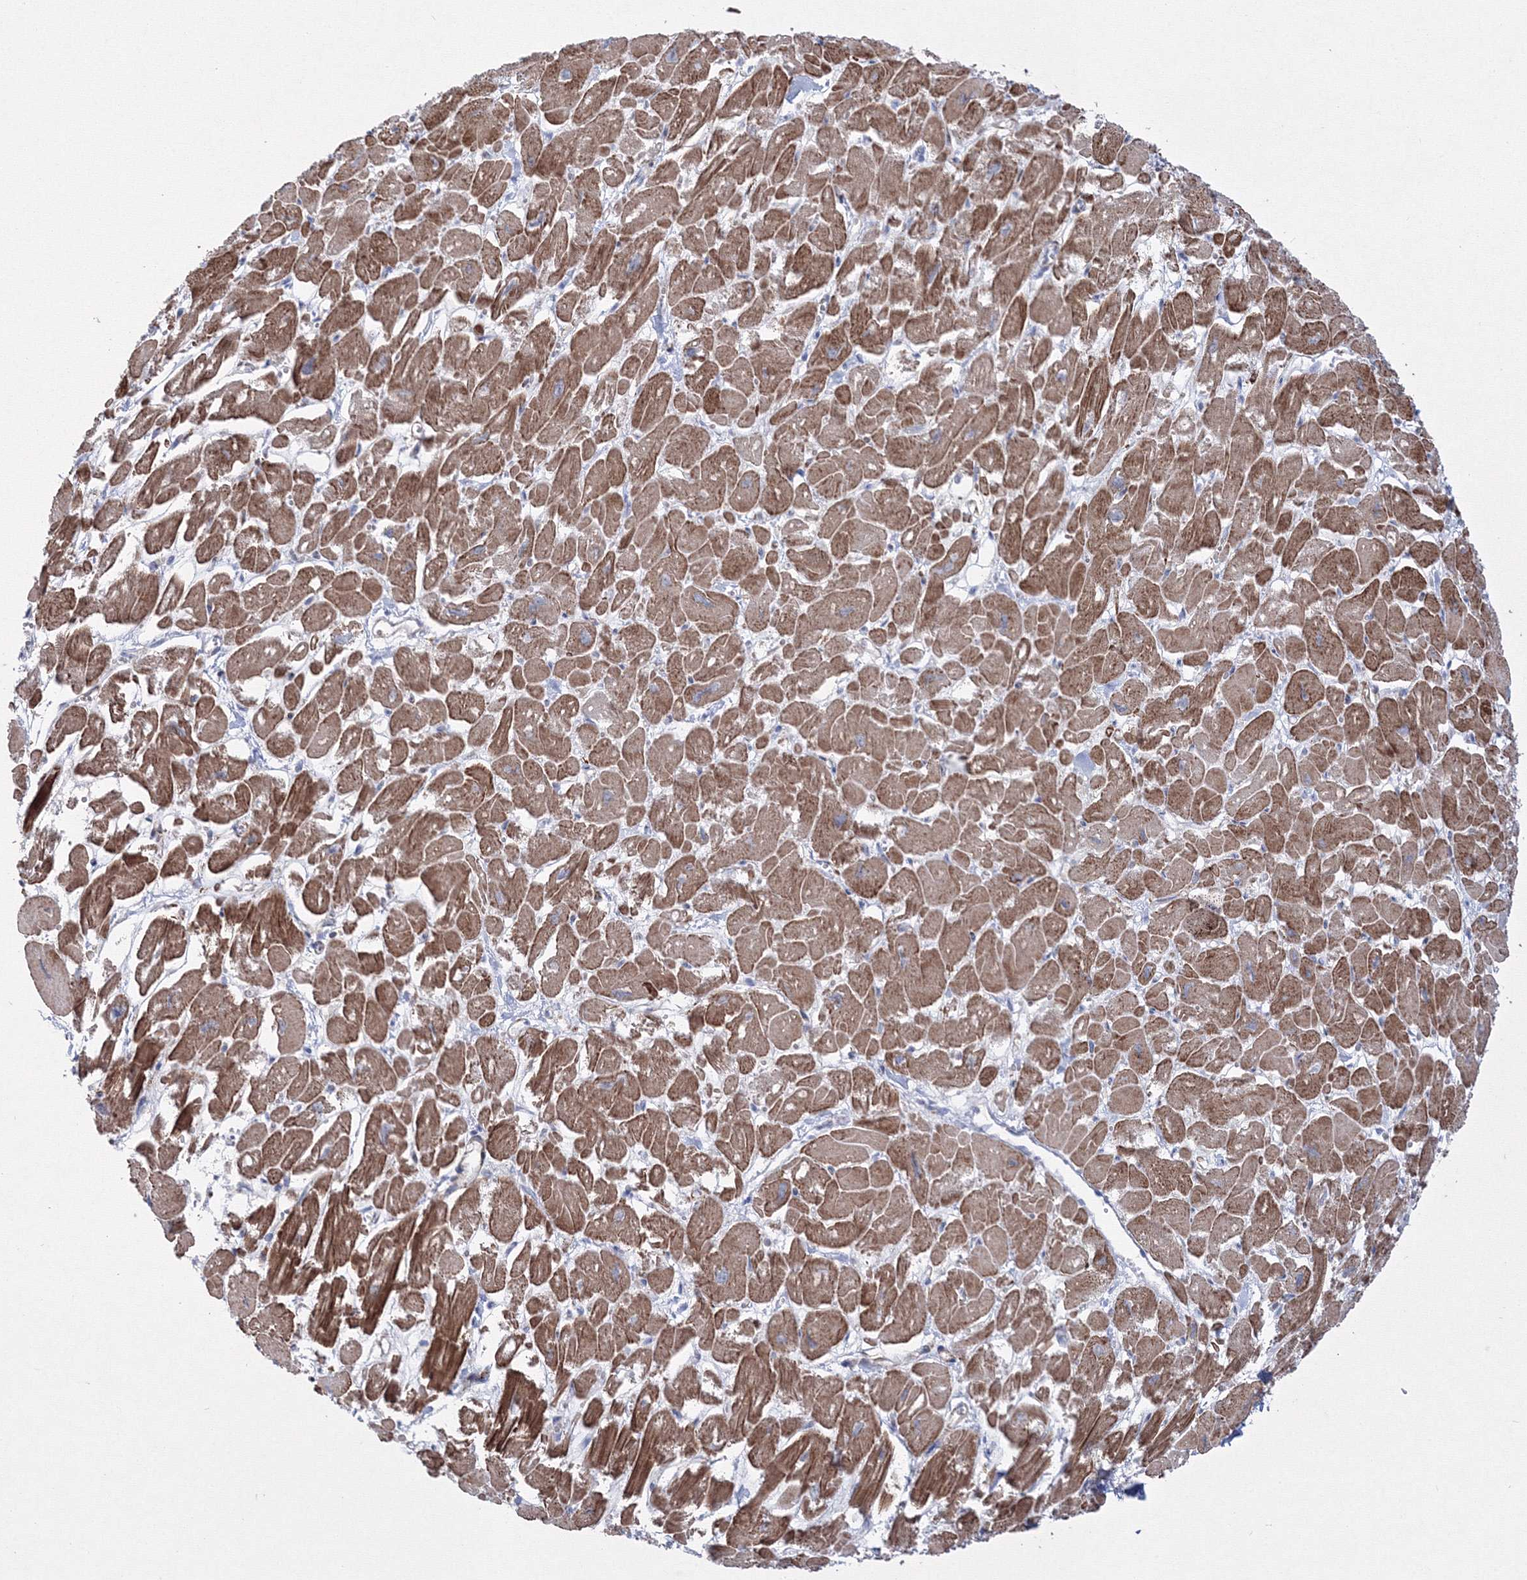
{"staining": {"intensity": "strong", "quantity": ">75%", "location": "cytoplasmic/membranous"}, "tissue": "heart muscle", "cell_type": "Cardiomyocytes", "image_type": "normal", "snomed": [{"axis": "morphology", "description": "Normal tissue, NOS"}, {"axis": "topography", "description": "Heart"}], "caption": "Immunohistochemistry (IHC) histopathology image of normal heart muscle: human heart muscle stained using IHC exhibits high levels of strong protein expression localized specifically in the cytoplasmic/membranous of cardiomyocytes, appearing as a cytoplasmic/membranous brown color.", "gene": "GPR82", "patient": {"sex": "male", "age": 54}}